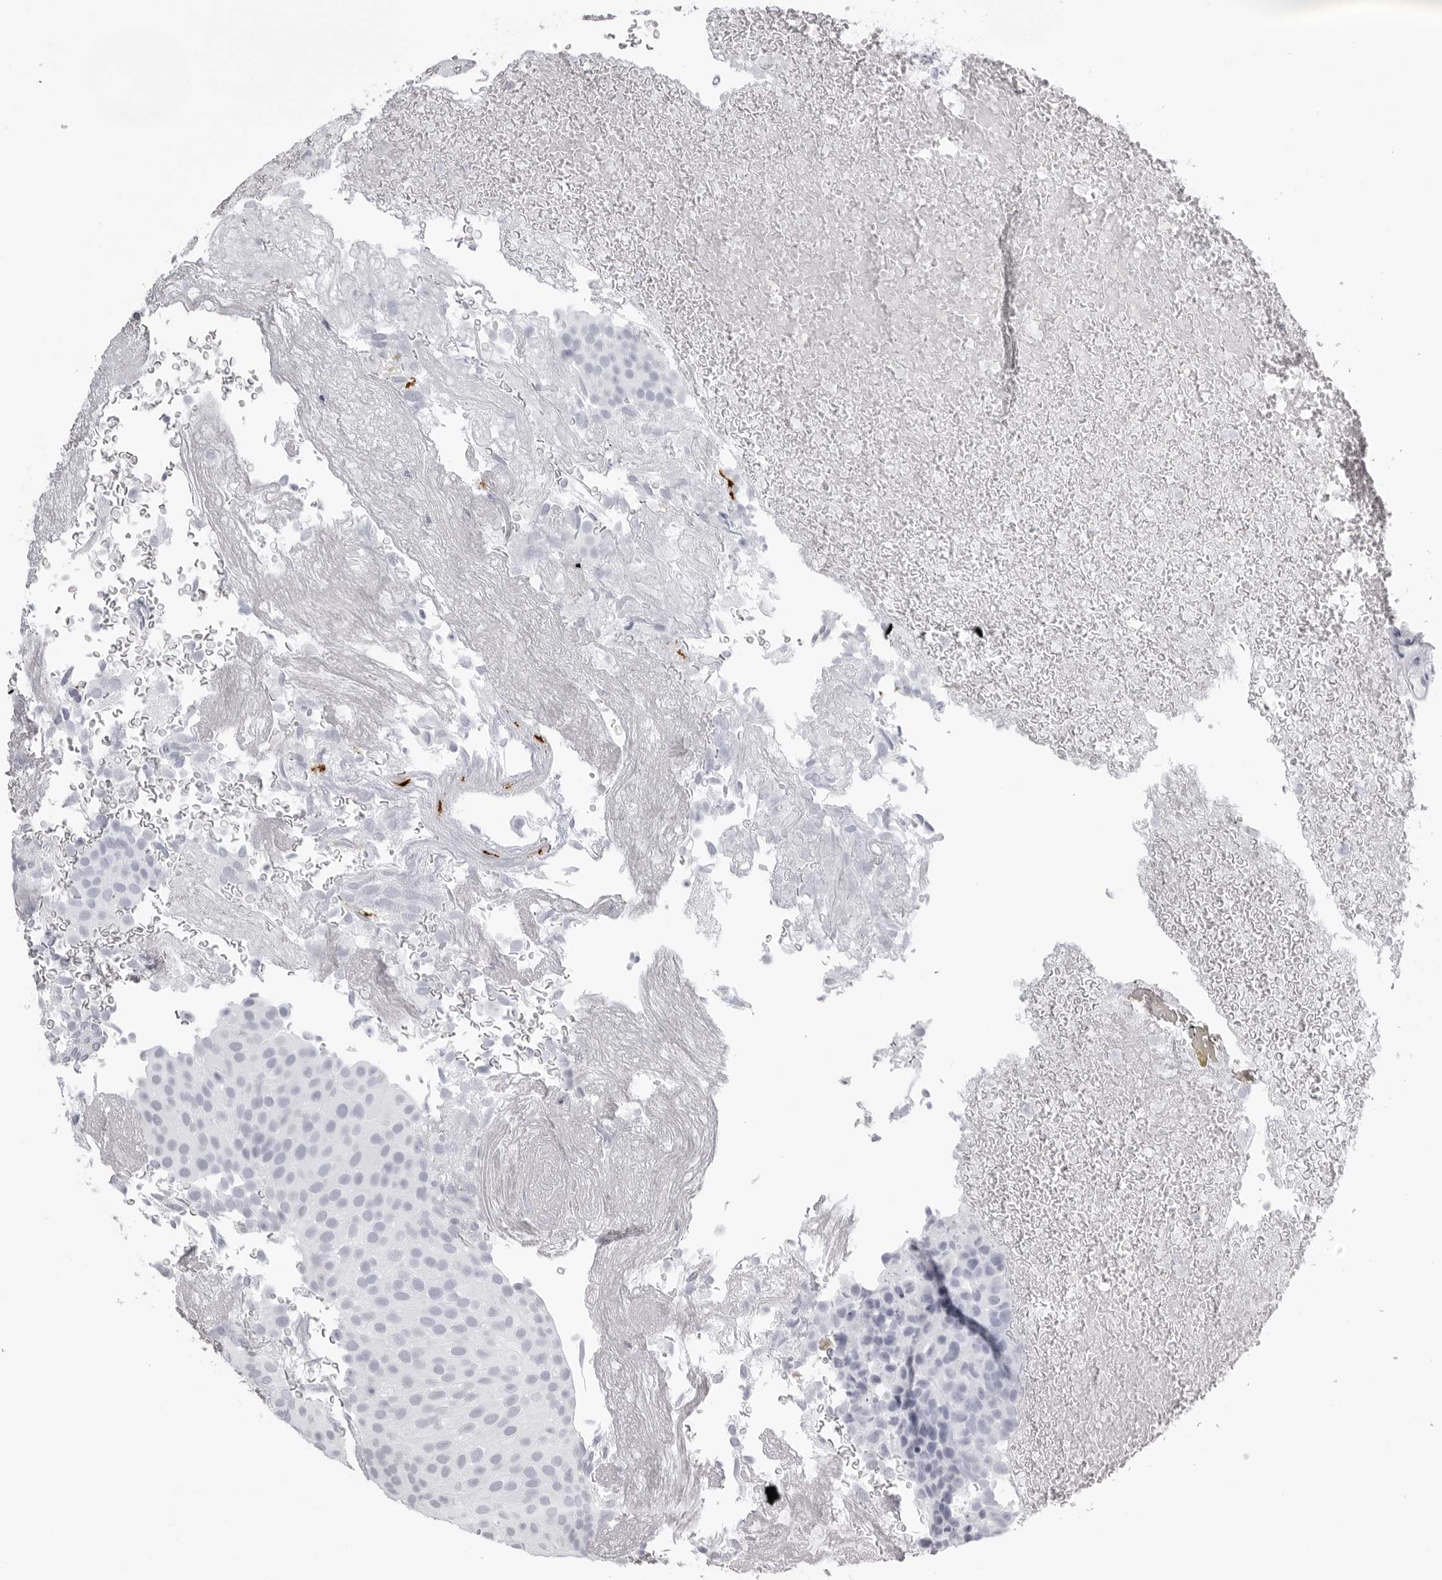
{"staining": {"intensity": "strong", "quantity": "<25%", "location": "cytoplasmic/membranous"}, "tissue": "urothelial cancer", "cell_type": "Tumor cells", "image_type": "cancer", "snomed": [{"axis": "morphology", "description": "Urothelial carcinoma, Low grade"}, {"axis": "topography", "description": "Urinary bladder"}], "caption": "Immunohistochemical staining of human urothelial cancer reveals medium levels of strong cytoplasmic/membranous protein positivity in about <25% of tumor cells.", "gene": "KLK9", "patient": {"sex": "male", "age": 78}}